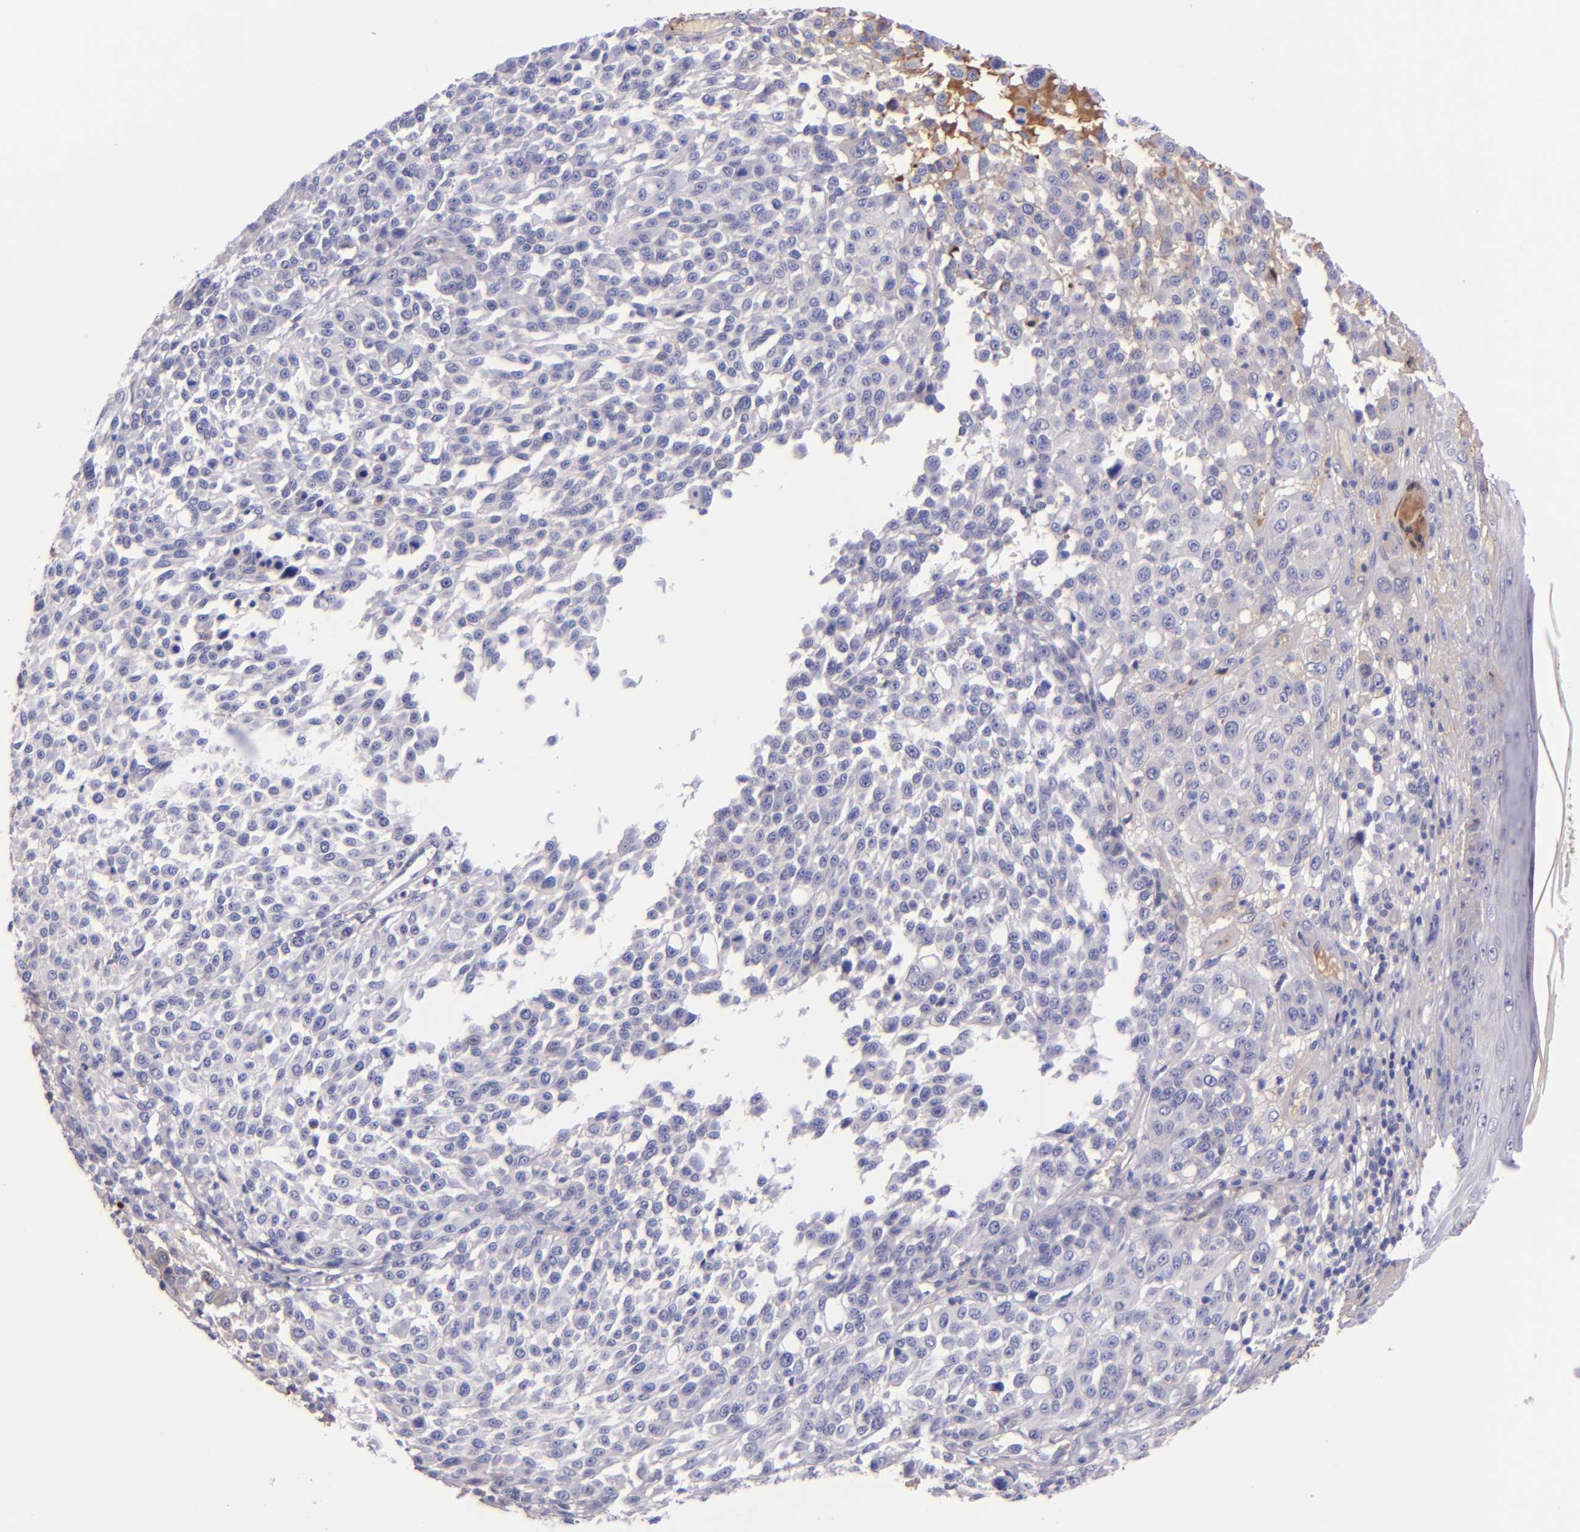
{"staining": {"intensity": "negative", "quantity": "none", "location": "none"}, "tissue": "melanoma", "cell_type": "Tumor cells", "image_type": "cancer", "snomed": [{"axis": "morphology", "description": "Malignant melanoma, NOS"}, {"axis": "topography", "description": "Skin"}], "caption": "Immunohistochemistry micrograph of neoplastic tissue: human melanoma stained with DAB exhibits no significant protein expression in tumor cells.", "gene": "KNG1", "patient": {"sex": "female", "age": 49}}